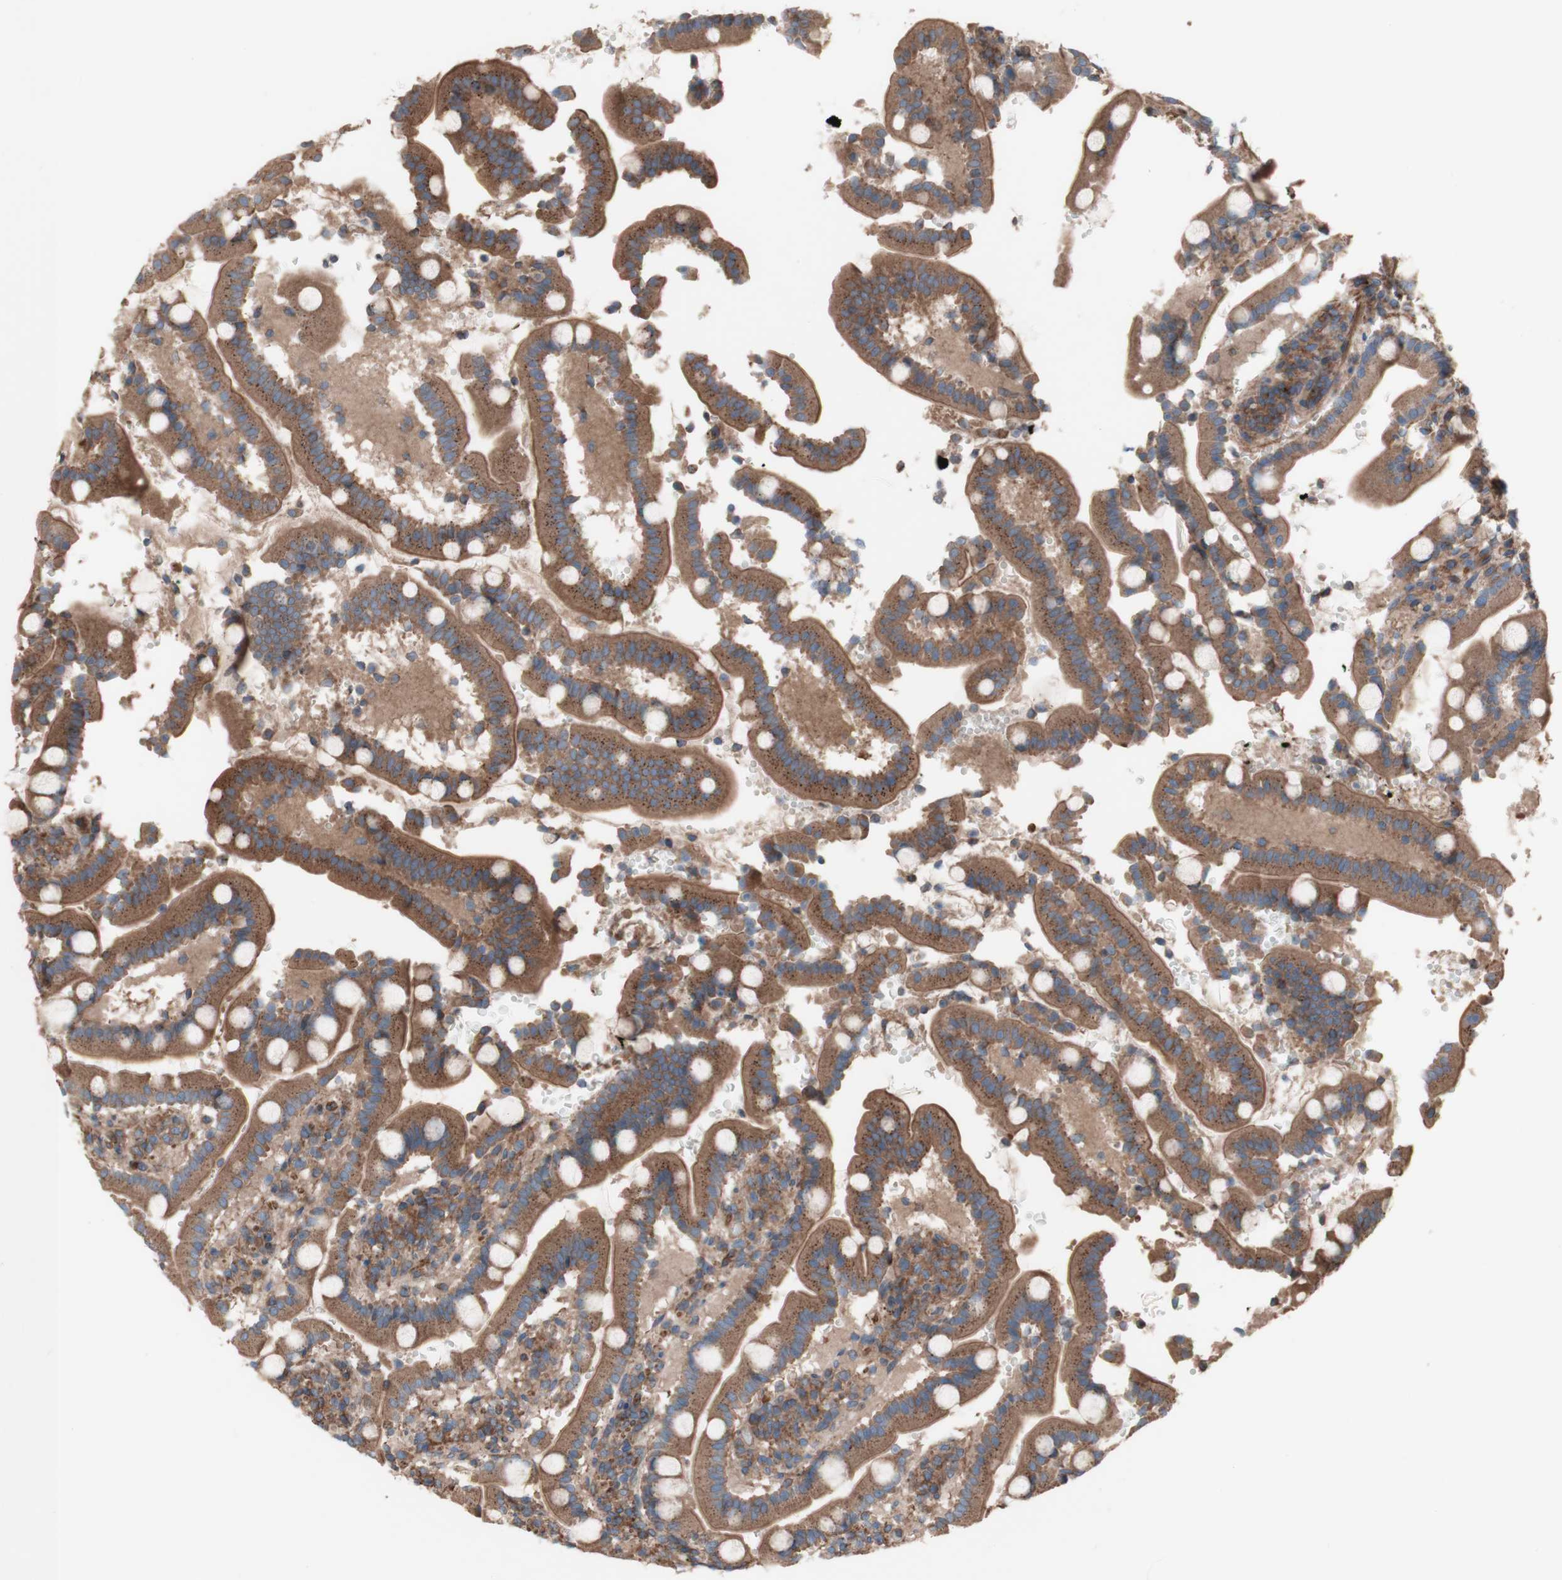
{"staining": {"intensity": "moderate", "quantity": ">75%", "location": "cytoplasmic/membranous"}, "tissue": "duodenum", "cell_type": "Glandular cells", "image_type": "normal", "snomed": [{"axis": "morphology", "description": "Normal tissue, NOS"}, {"axis": "topography", "description": "Small intestine, NOS"}], "caption": "Moderate cytoplasmic/membranous positivity for a protein is identified in approximately >75% of glandular cells of unremarkable duodenum using IHC.", "gene": "COPB1", "patient": {"sex": "female", "age": 71}}